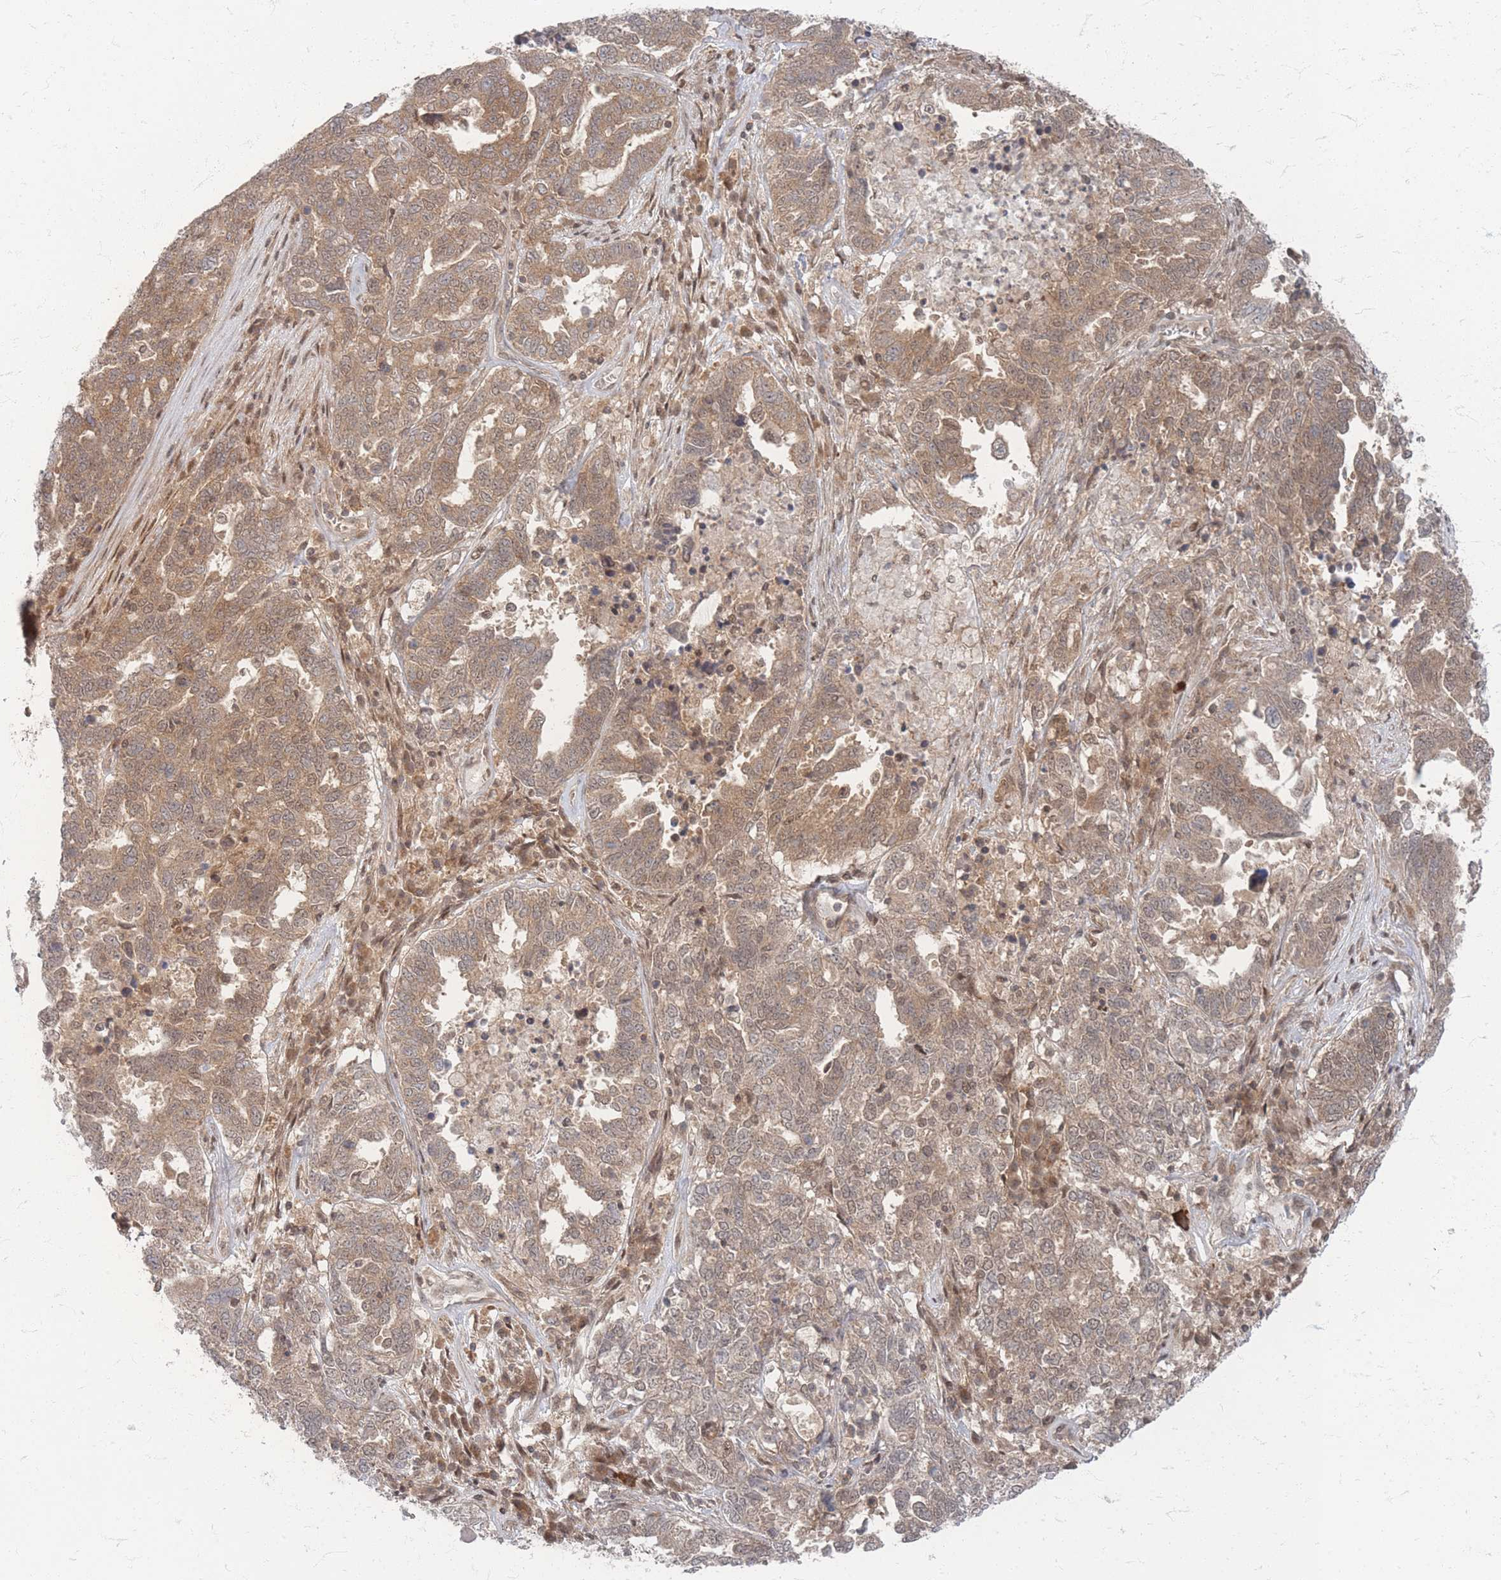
{"staining": {"intensity": "weak", "quantity": ">75%", "location": "cytoplasmic/membranous,nuclear"}, "tissue": "ovarian cancer", "cell_type": "Tumor cells", "image_type": "cancer", "snomed": [{"axis": "morphology", "description": "Carcinoma, endometroid"}, {"axis": "topography", "description": "Ovary"}], "caption": "A micrograph showing weak cytoplasmic/membranous and nuclear expression in about >75% of tumor cells in endometroid carcinoma (ovarian), as visualized by brown immunohistochemical staining.", "gene": "PSMD9", "patient": {"sex": "female", "age": 62}}